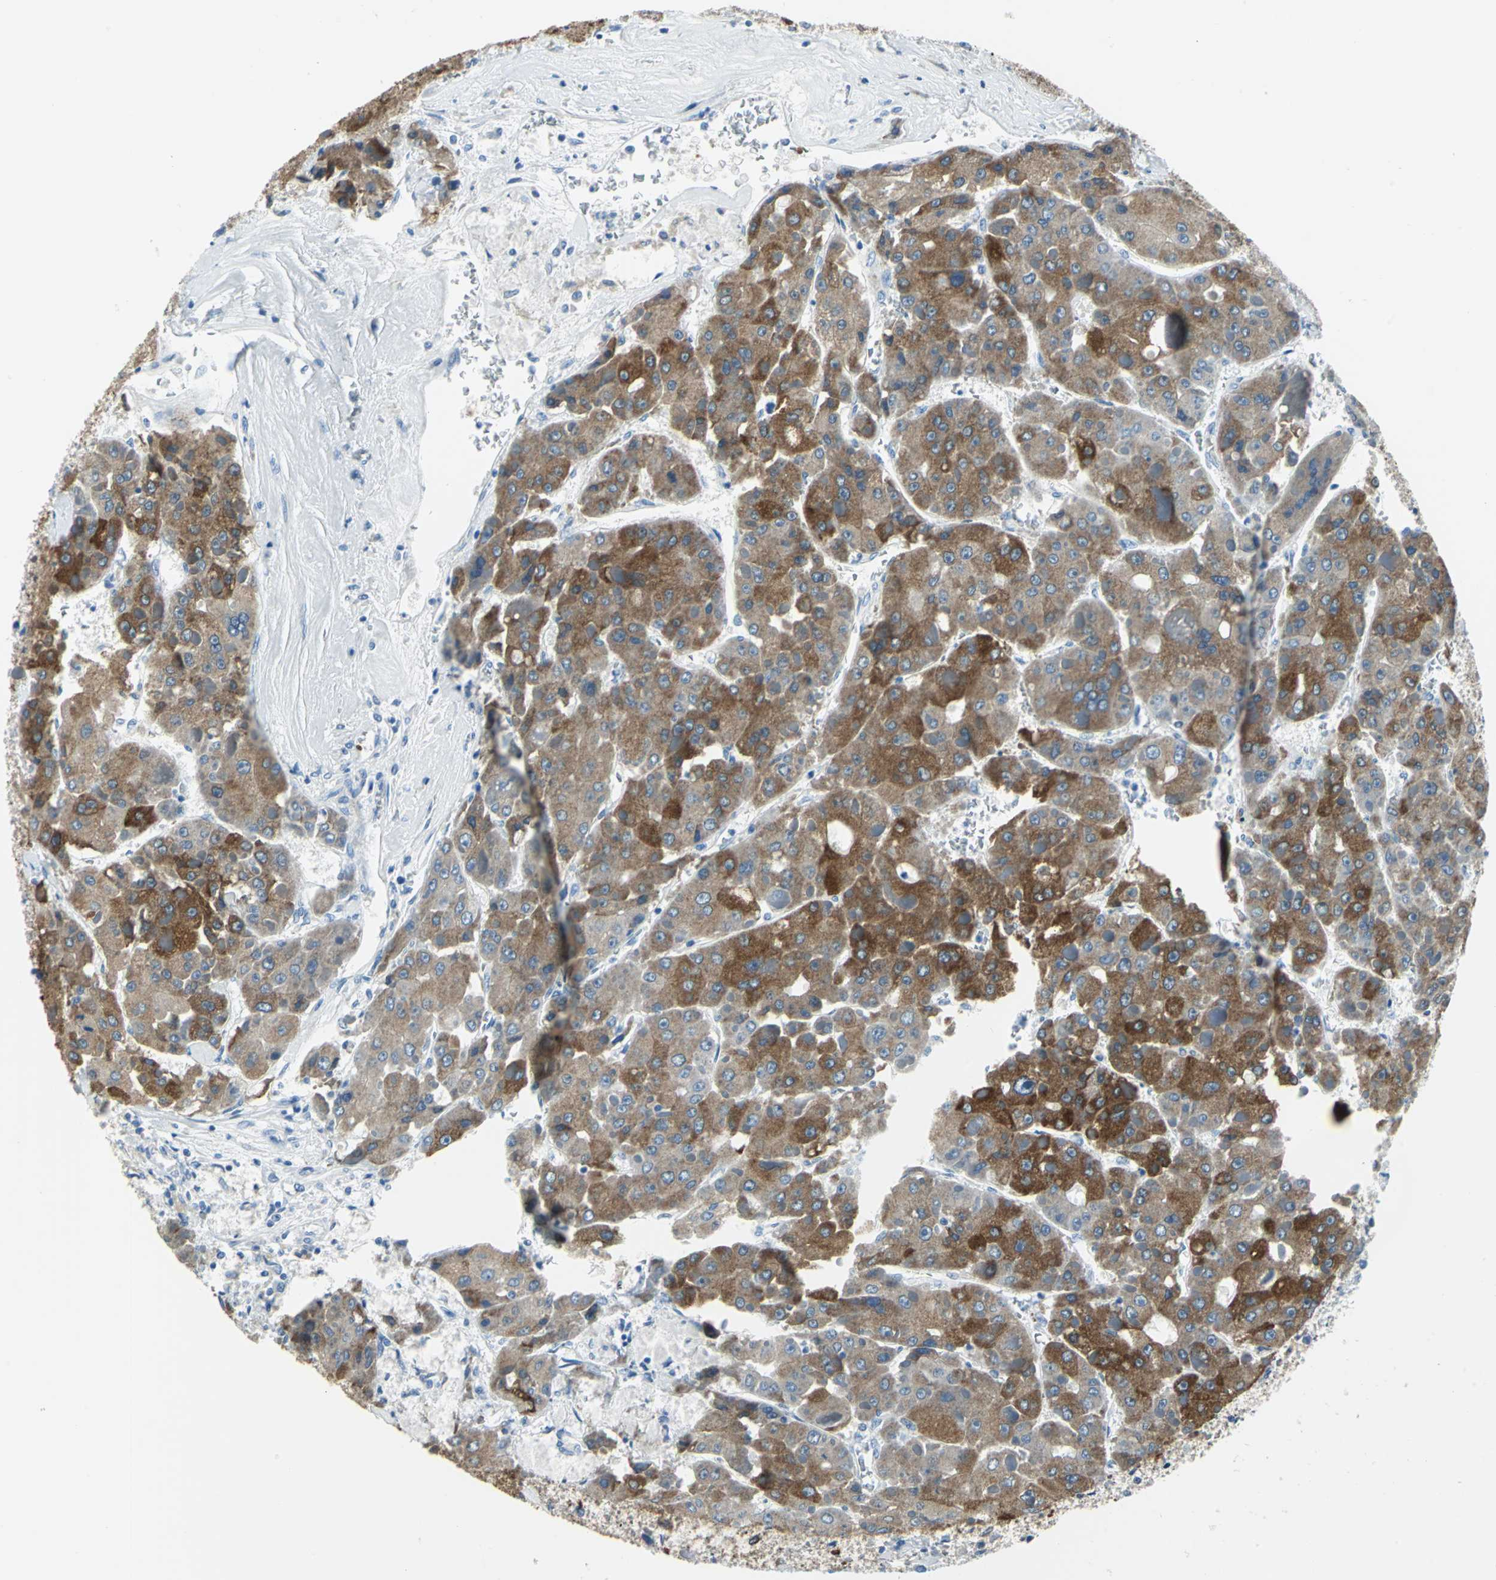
{"staining": {"intensity": "strong", "quantity": ">75%", "location": "cytoplasmic/membranous"}, "tissue": "liver cancer", "cell_type": "Tumor cells", "image_type": "cancer", "snomed": [{"axis": "morphology", "description": "Carcinoma, Hepatocellular, NOS"}, {"axis": "topography", "description": "Liver"}], "caption": "The micrograph demonstrates immunohistochemical staining of hepatocellular carcinoma (liver). There is strong cytoplasmic/membranous staining is seen in approximately >75% of tumor cells.", "gene": "CYB5A", "patient": {"sex": "female", "age": 73}}